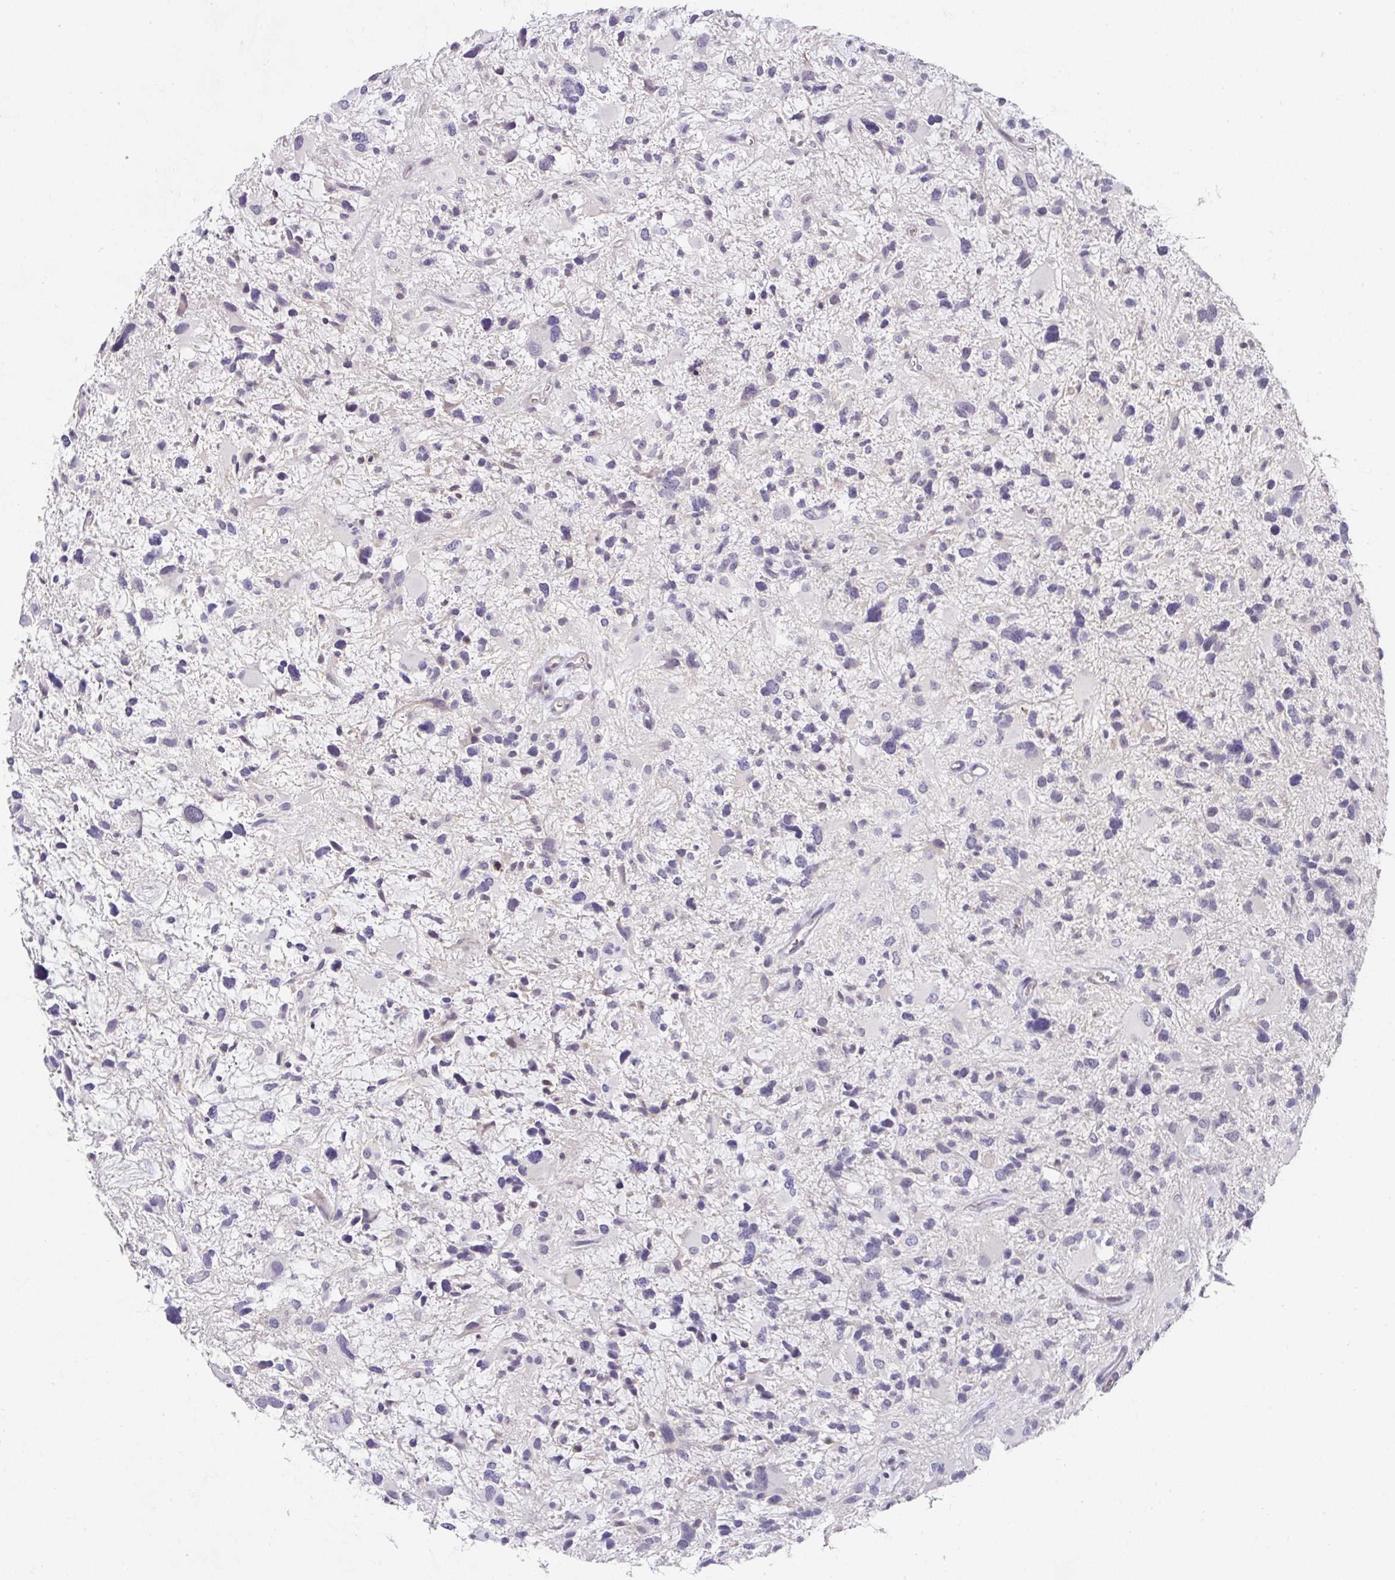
{"staining": {"intensity": "negative", "quantity": "none", "location": "none"}, "tissue": "glioma", "cell_type": "Tumor cells", "image_type": "cancer", "snomed": [{"axis": "morphology", "description": "Glioma, malignant, High grade"}, {"axis": "topography", "description": "Brain"}], "caption": "This is an IHC photomicrograph of high-grade glioma (malignant). There is no expression in tumor cells.", "gene": "FOXN4", "patient": {"sex": "female", "age": 11}}